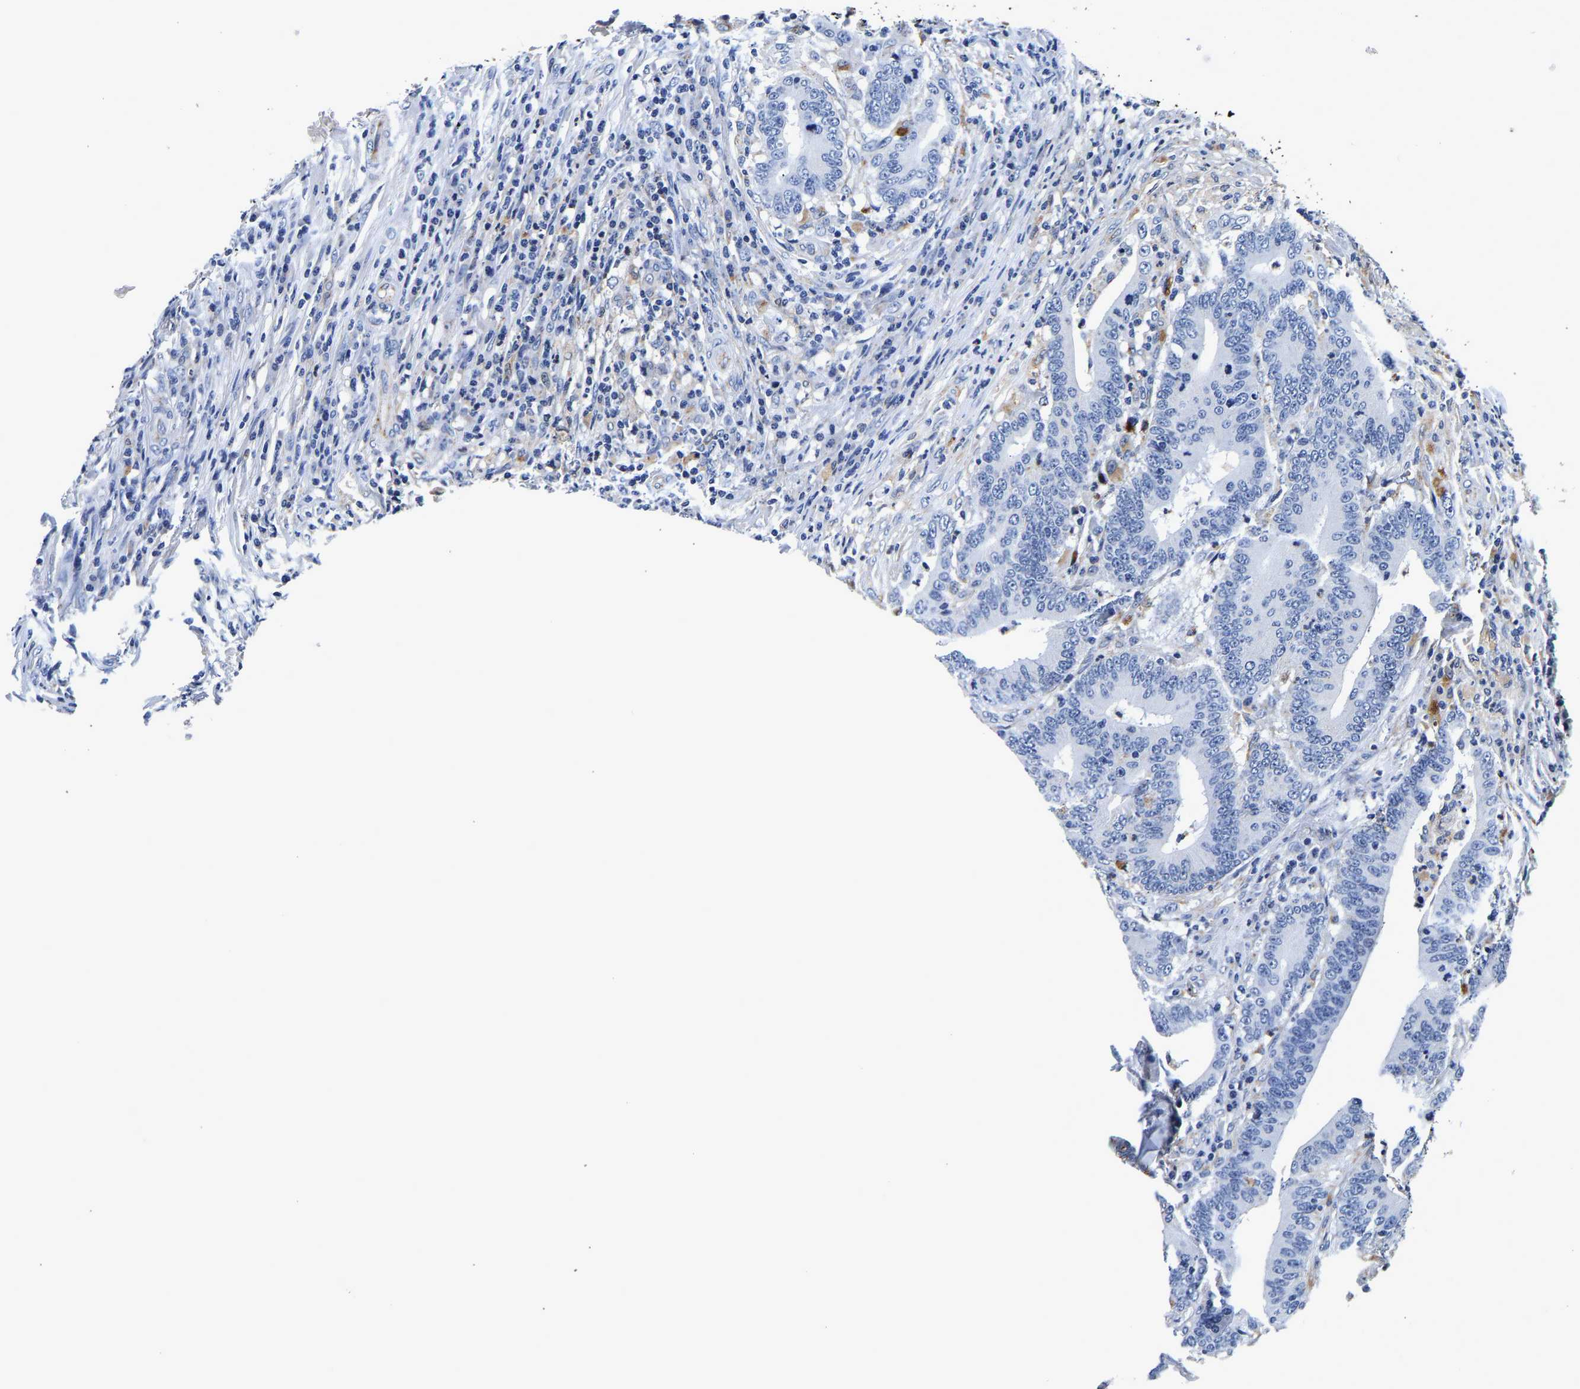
{"staining": {"intensity": "negative", "quantity": "none", "location": "none"}, "tissue": "colorectal cancer", "cell_type": "Tumor cells", "image_type": "cancer", "snomed": [{"axis": "morphology", "description": "Adenocarcinoma, NOS"}, {"axis": "topography", "description": "Colon"}], "caption": "This is a micrograph of immunohistochemistry staining of adenocarcinoma (colorectal), which shows no staining in tumor cells.", "gene": "GRN", "patient": {"sex": "female", "age": 66}}